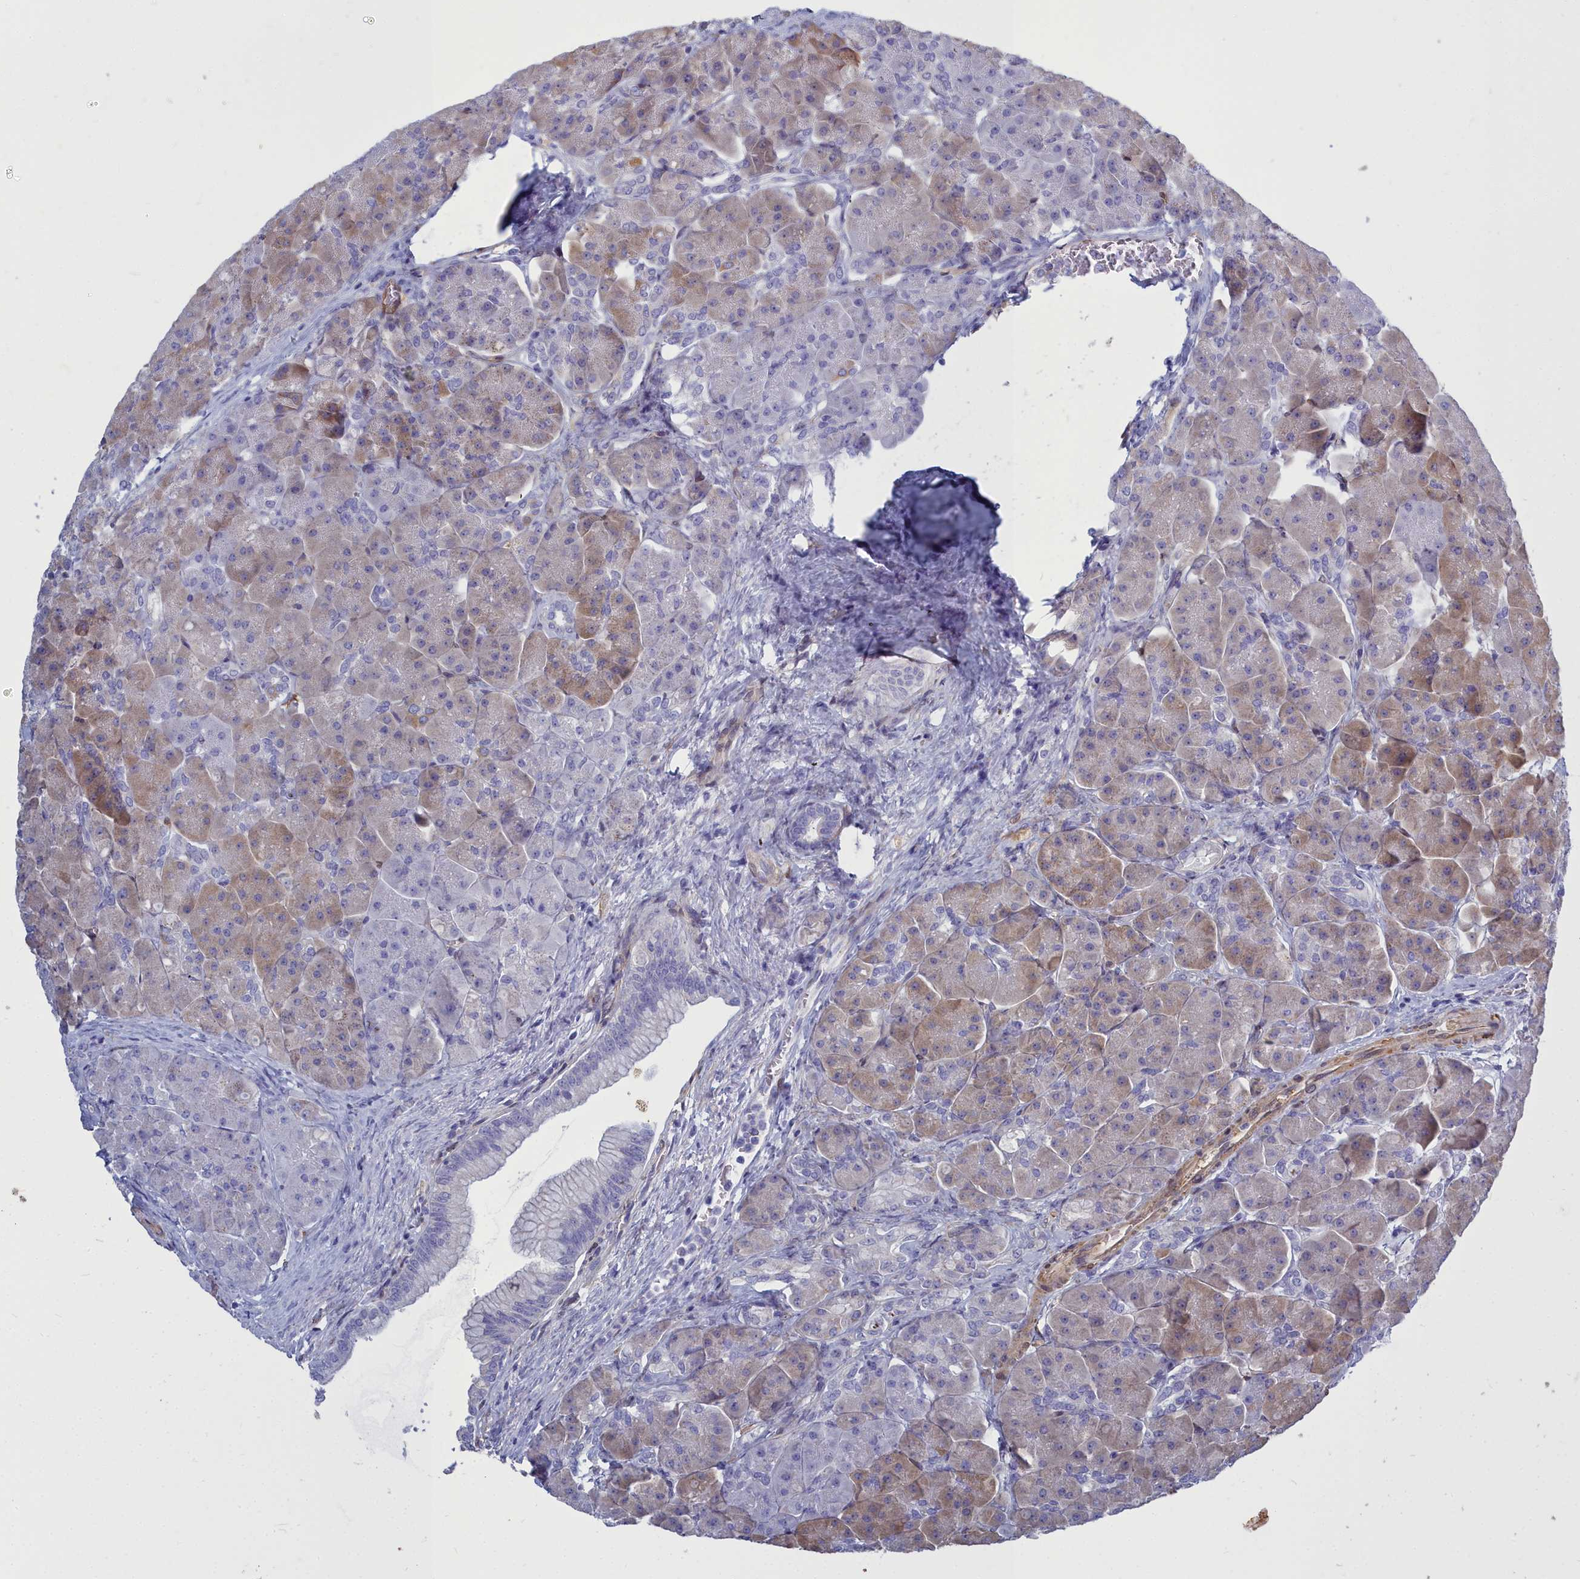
{"staining": {"intensity": "moderate", "quantity": "25%-75%", "location": "cytoplasmic/membranous"}, "tissue": "pancreas", "cell_type": "Exocrine glandular cells", "image_type": "normal", "snomed": [{"axis": "morphology", "description": "Normal tissue, NOS"}, {"axis": "topography", "description": "Pancreas"}], "caption": "Immunohistochemistry photomicrograph of unremarkable human pancreas stained for a protein (brown), which demonstrates medium levels of moderate cytoplasmic/membranous expression in approximately 25%-75% of exocrine glandular cells.", "gene": "PPP1R14A", "patient": {"sex": "male", "age": 66}}